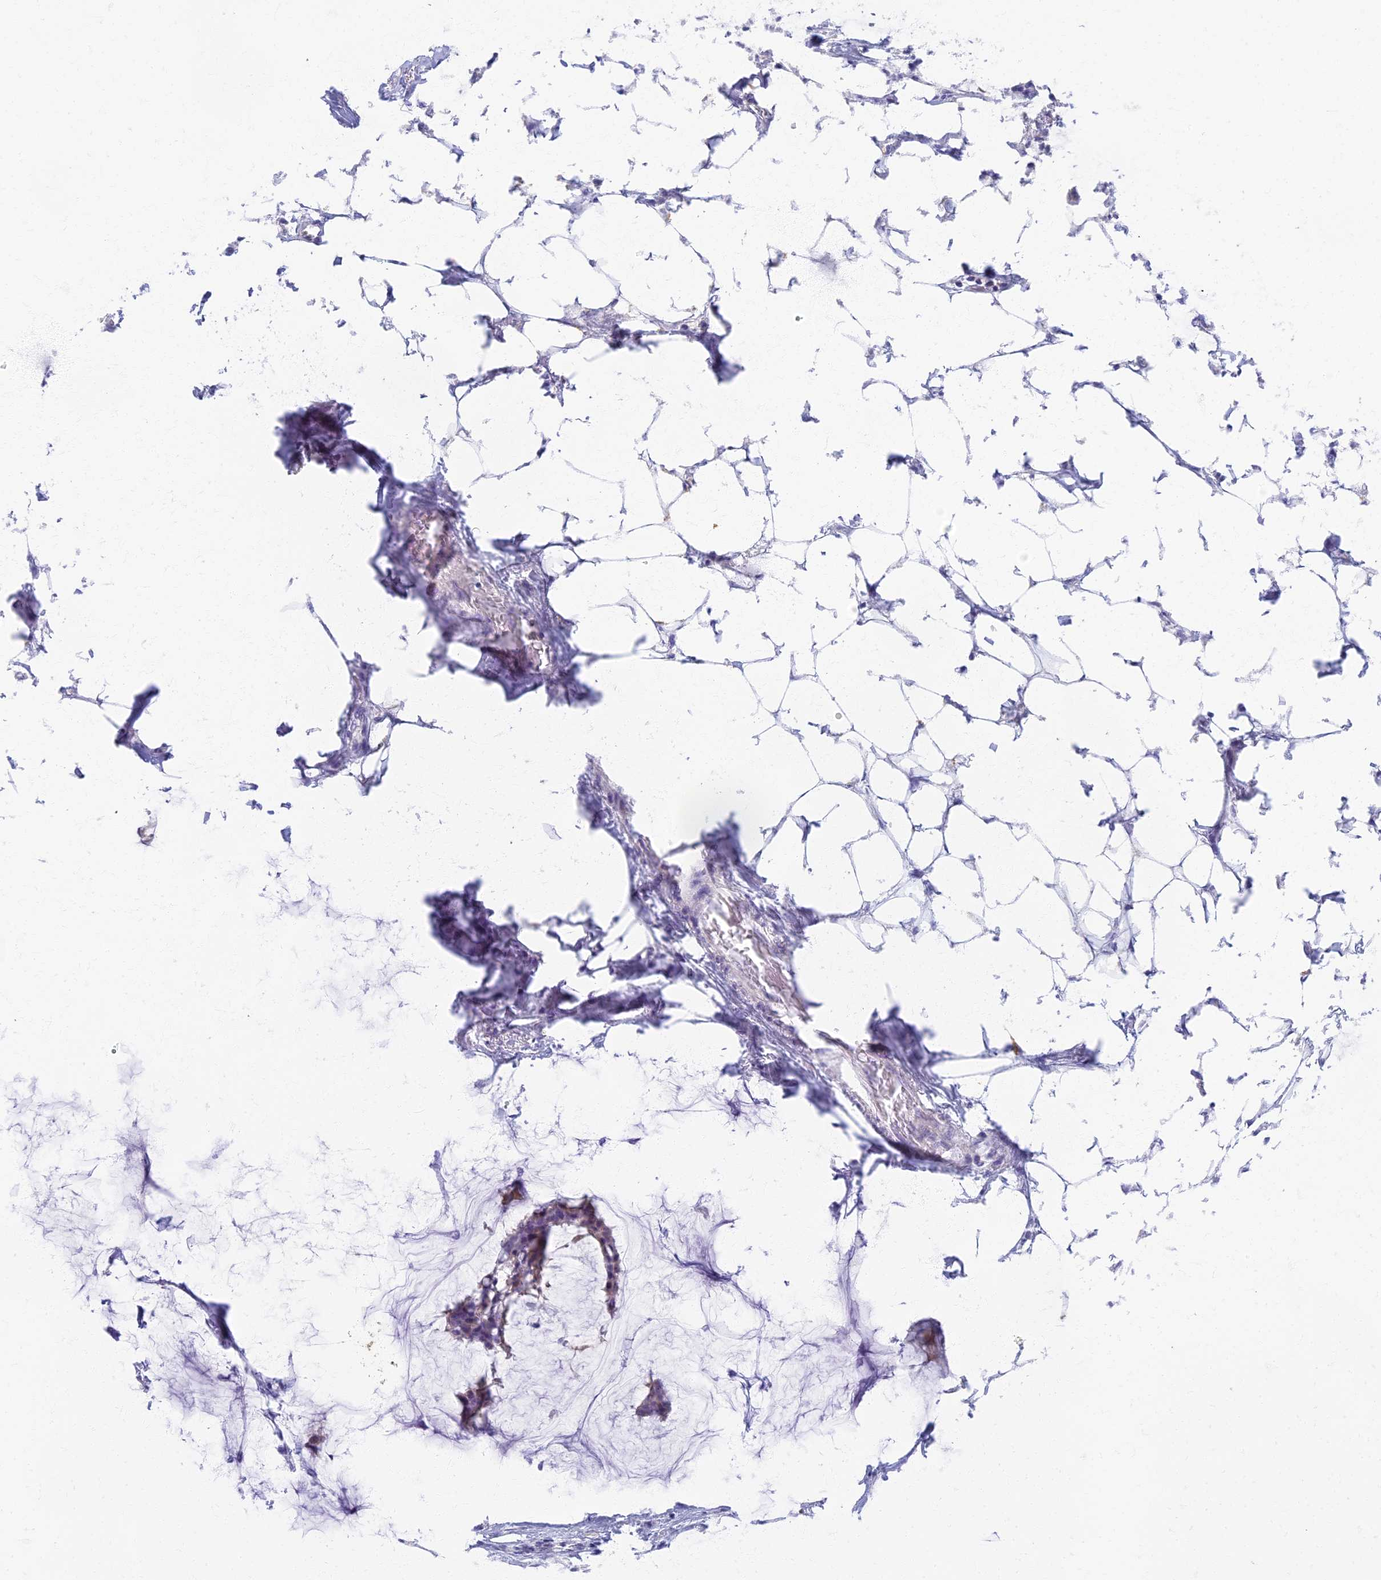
{"staining": {"intensity": "weak", "quantity": "<25%", "location": "cytoplasmic/membranous"}, "tissue": "breast cancer", "cell_type": "Tumor cells", "image_type": "cancer", "snomed": [{"axis": "morphology", "description": "Duct carcinoma"}, {"axis": "topography", "description": "Breast"}], "caption": "Tumor cells are negative for brown protein staining in invasive ductal carcinoma (breast).", "gene": "AP4E1", "patient": {"sex": "female", "age": 93}}